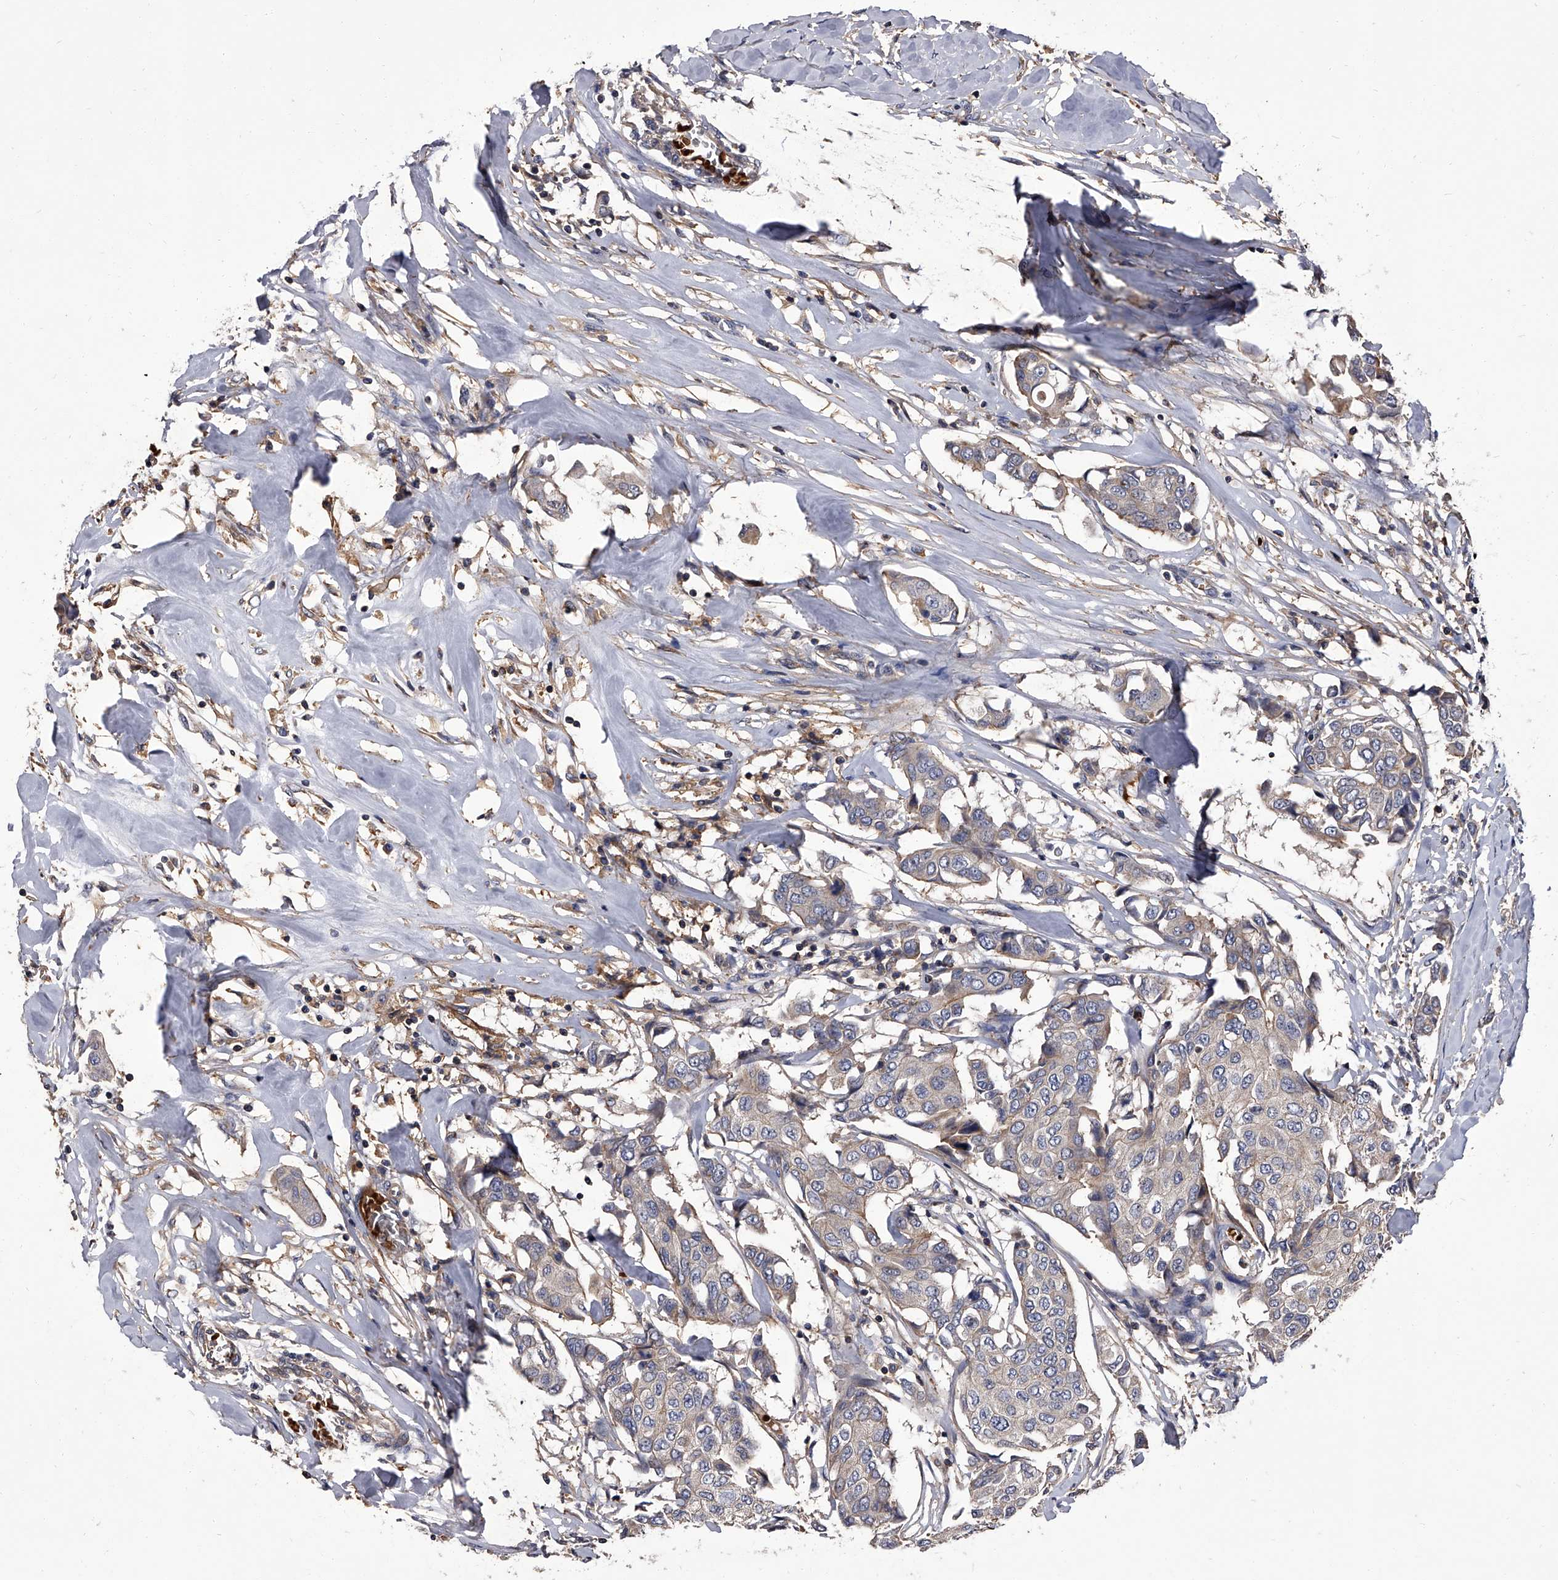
{"staining": {"intensity": "weak", "quantity": "<25%", "location": "cytoplasmic/membranous"}, "tissue": "breast cancer", "cell_type": "Tumor cells", "image_type": "cancer", "snomed": [{"axis": "morphology", "description": "Duct carcinoma"}, {"axis": "topography", "description": "Breast"}], "caption": "Human breast cancer (intraductal carcinoma) stained for a protein using IHC displays no positivity in tumor cells.", "gene": "STK36", "patient": {"sex": "female", "age": 80}}